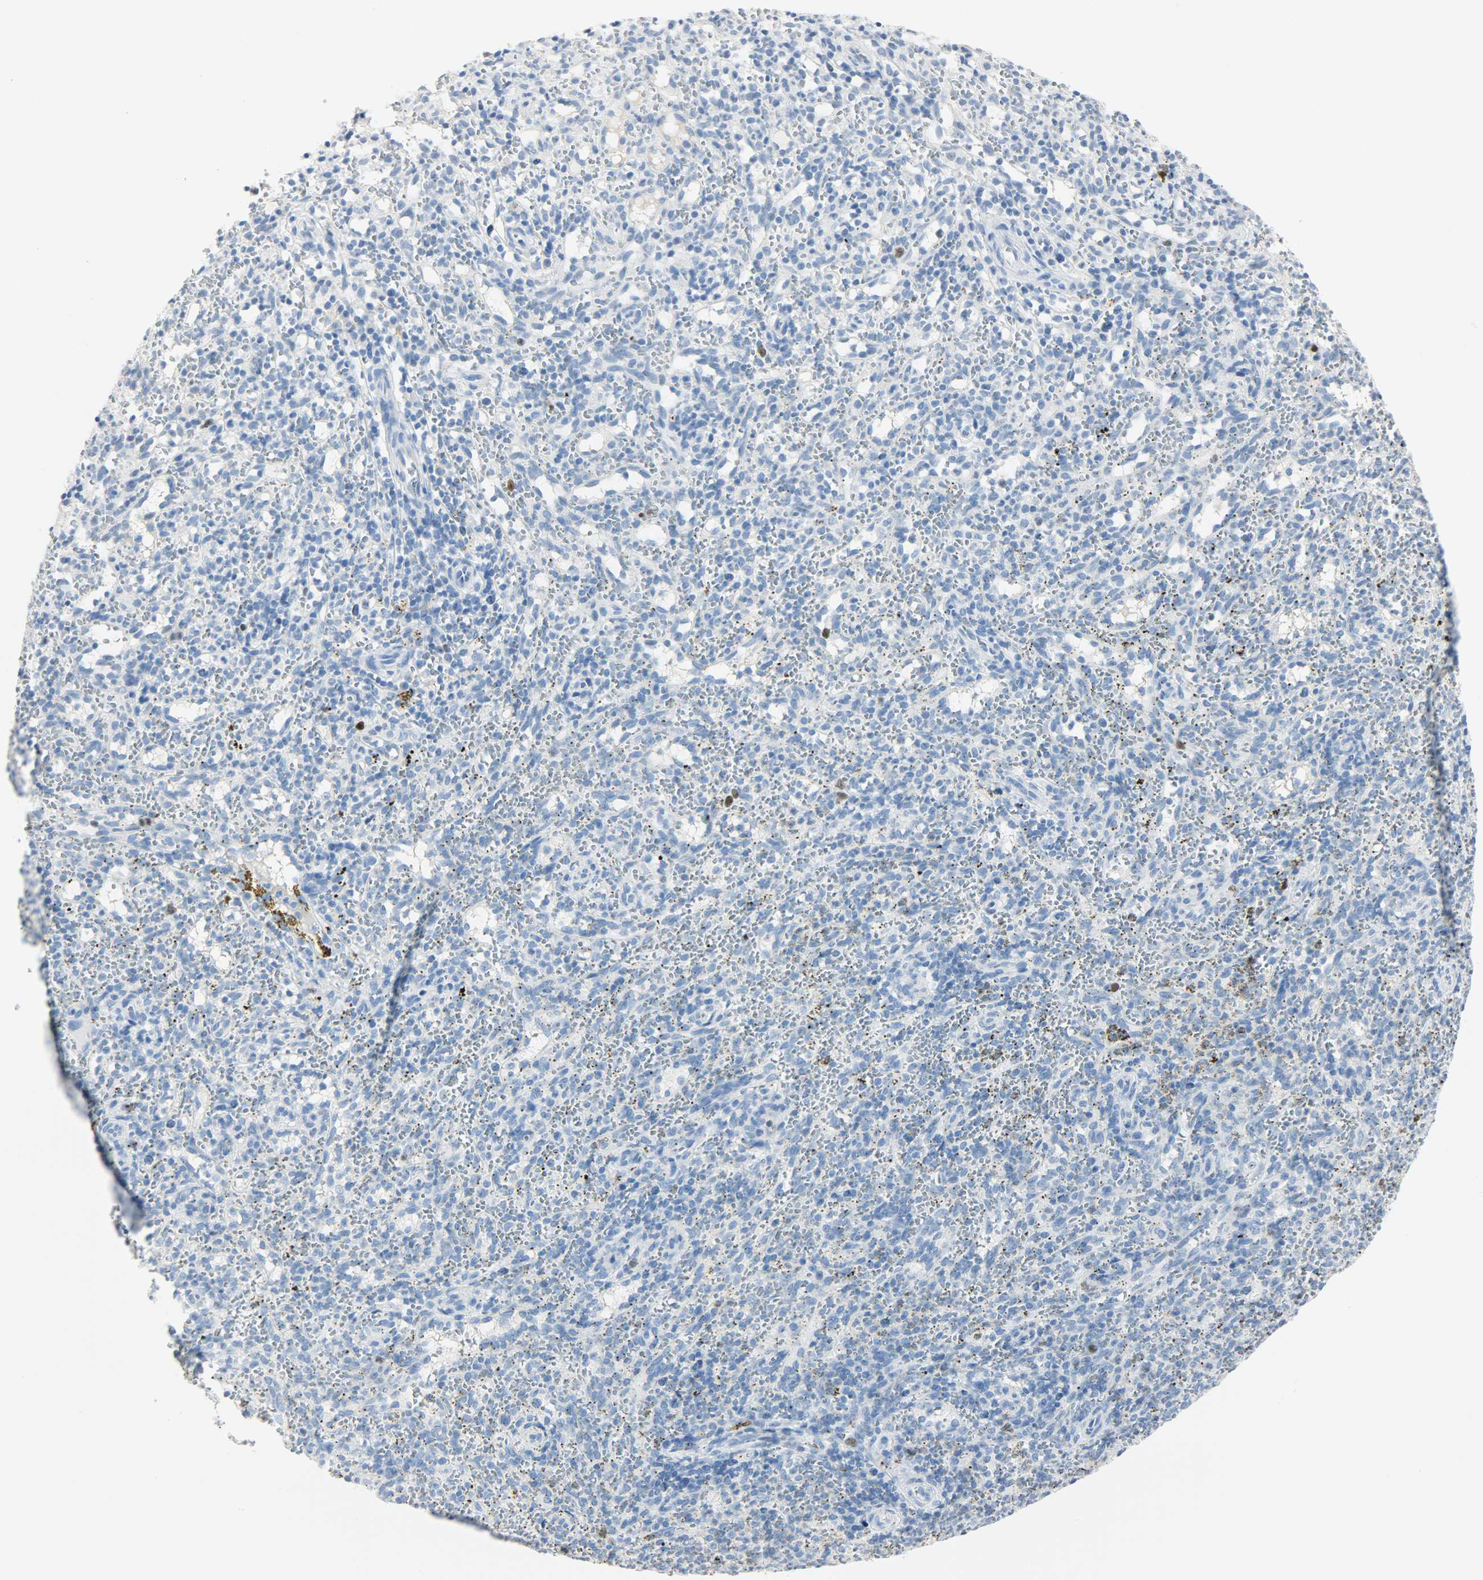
{"staining": {"intensity": "strong", "quantity": "<25%", "location": "cytoplasmic/membranous"}, "tissue": "spleen", "cell_type": "Cells in red pulp", "image_type": "normal", "snomed": [{"axis": "morphology", "description": "Normal tissue, NOS"}, {"axis": "topography", "description": "Spleen"}], "caption": "Immunohistochemistry (IHC) photomicrograph of unremarkable spleen stained for a protein (brown), which demonstrates medium levels of strong cytoplasmic/membranous expression in approximately <25% of cells in red pulp.", "gene": "HELLS", "patient": {"sex": "female", "age": 10}}